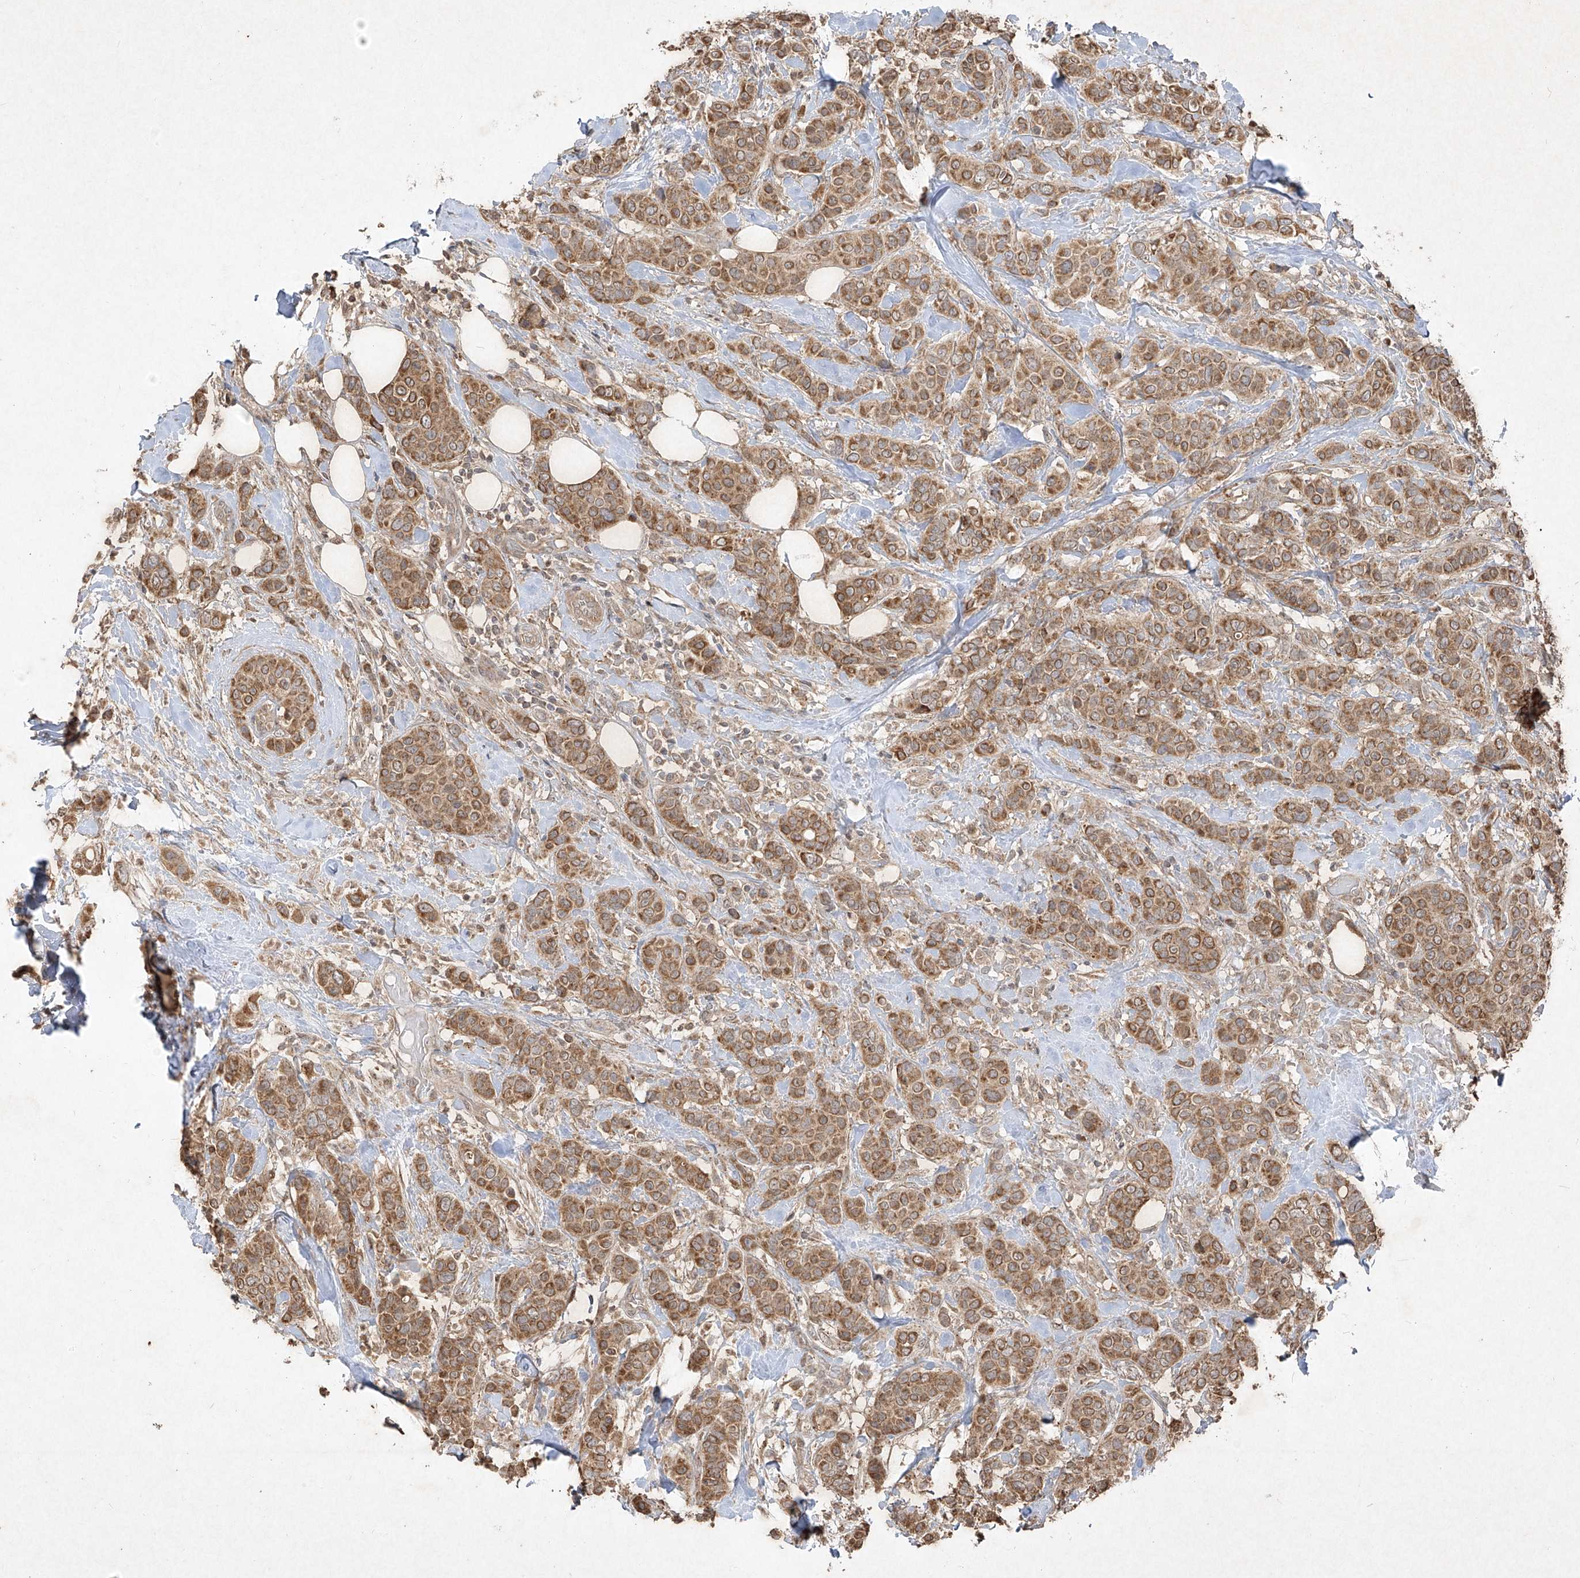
{"staining": {"intensity": "moderate", "quantity": ">75%", "location": "cytoplasmic/membranous"}, "tissue": "breast cancer", "cell_type": "Tumor cells", "image_type": "cancer", "snomed": [{"axis": "morphology", "description": "Lobular carcinoma"}, {"axis": "topography", "description": "Breast"}], "caption": "Approximately >75% of tumor cells in breast lobular carcinoma demonstrate moderate cytoplasmic/membranous protein staining as visualized by brown immunohistochemical staining.", "gene": "ABCD3", "patient": {"sex": "female", "age": 51}}